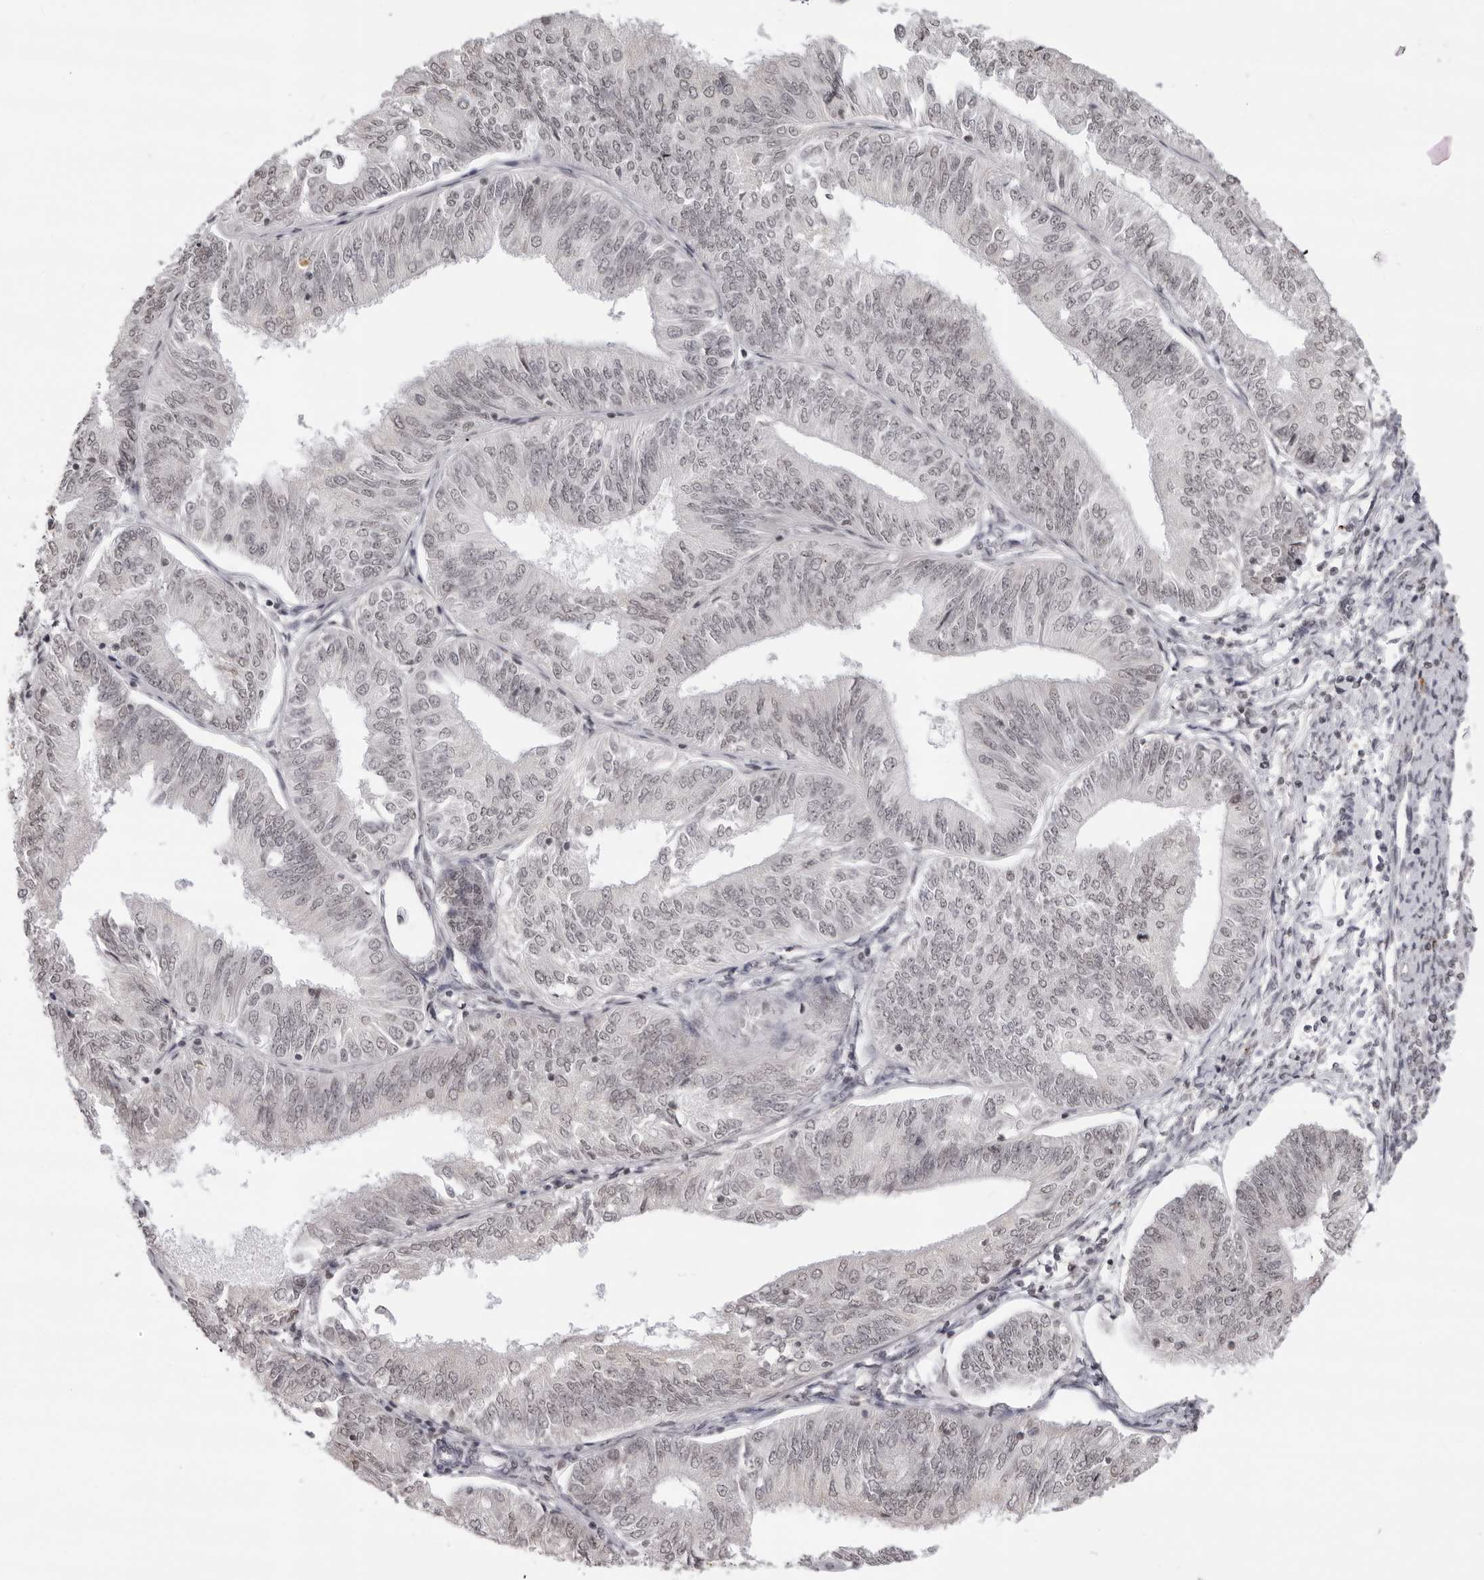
{"staining": {"intensity": "weak", "quantity": "25%-75%", "location": "nuclear"}, "tissue": "endometrial cancer", "cell_type": "Tumor cells", "image_type": "cancer", "snomed": [{"axis": "morphology", "description": "Adenocarcinoma, NOS"}, {"axis": "topography", "description": "Endometrium"}], "caption": "DAB (3,3'-diaminobenzidine) immunohistochemical staining of human endometrial cancer exhibits weak nuclear protein expression in about 25%-75% of tumor cells. (IHC, brightfield microscopy, high magnification).", "gene": "NTM", "patient": {"sex": "female", "age": 58}}